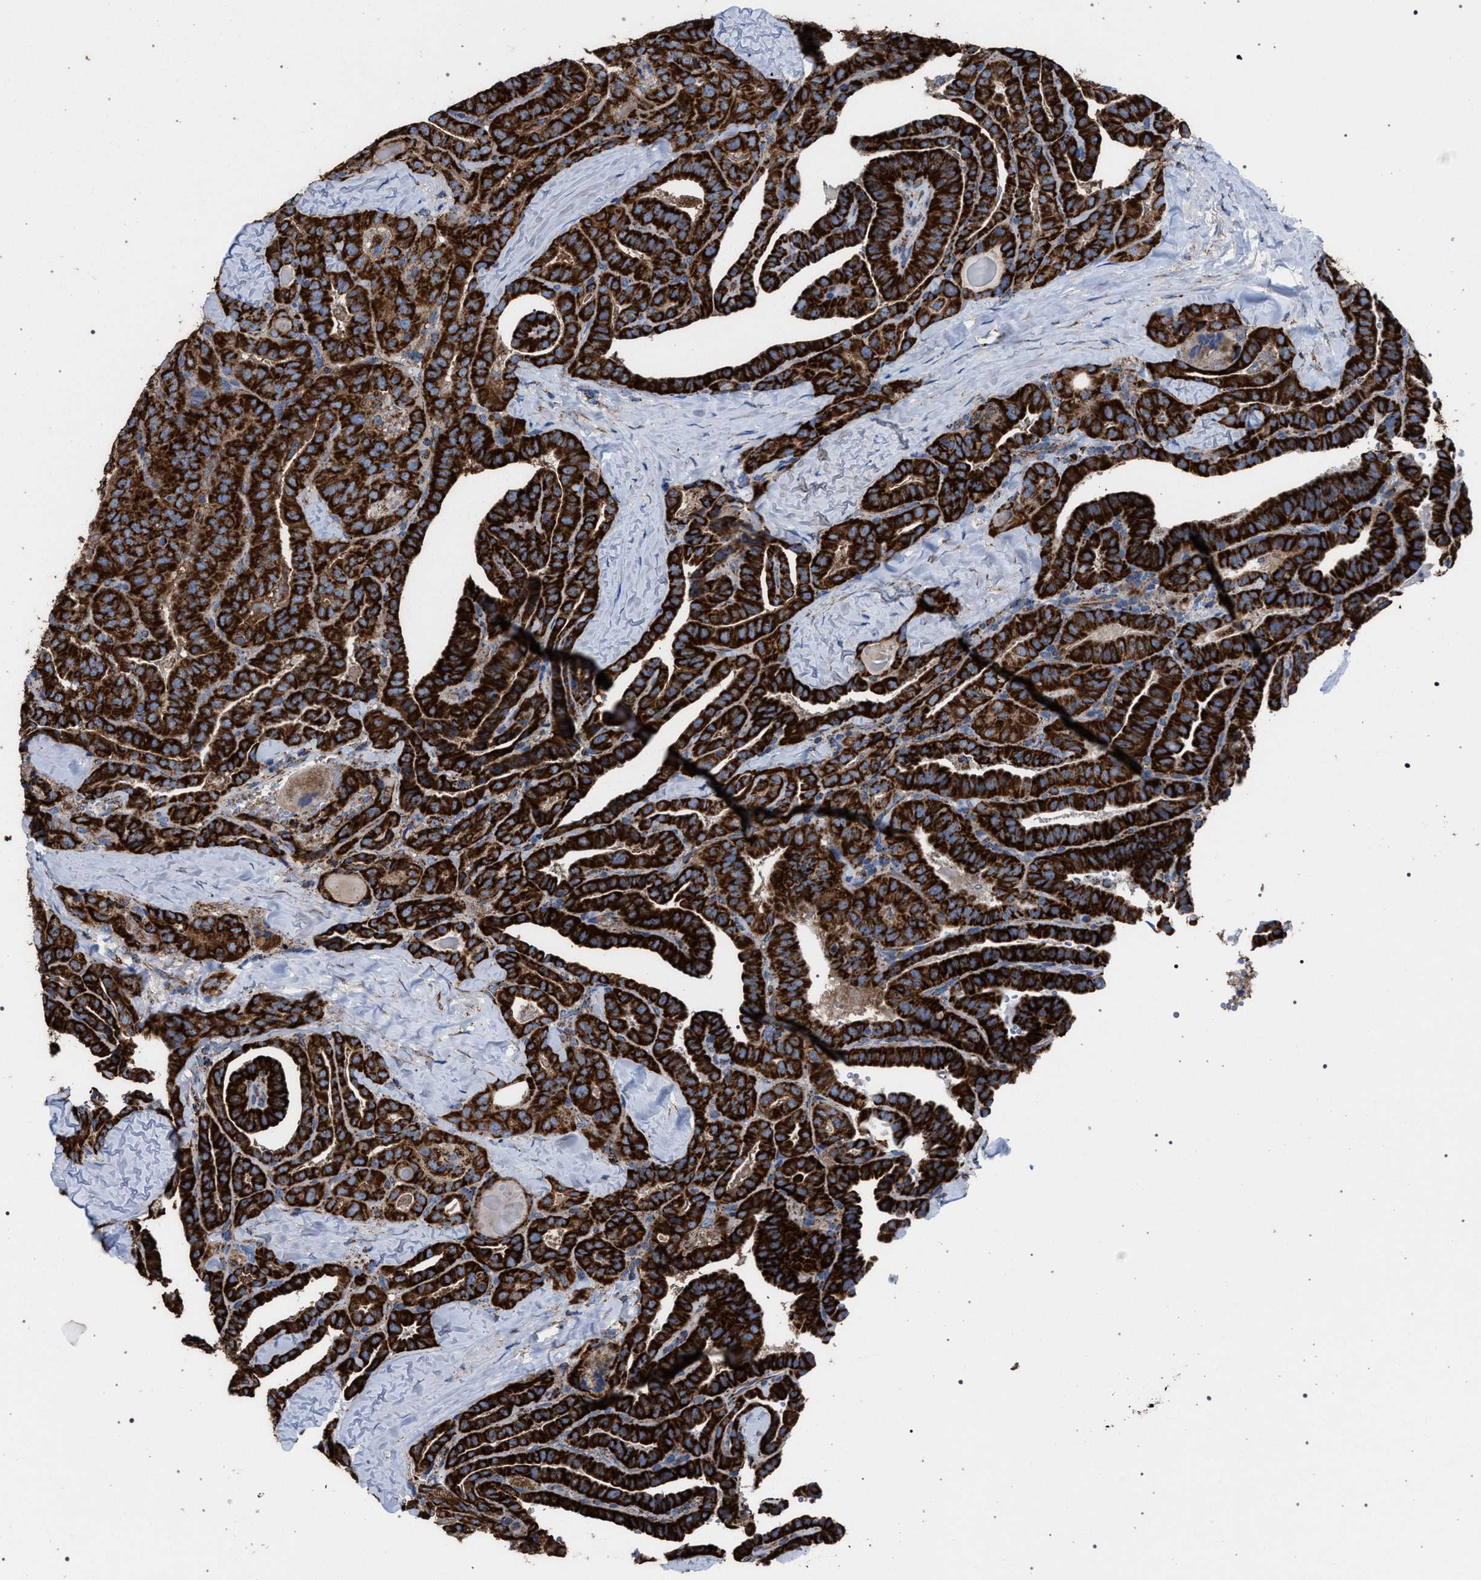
{"staining": {"intensity": "strong", "quantity": ">75%", "location": "cytoplasmic/membranous"}, "tissue": "thyroid cancer", "cell_type": "Tumor cells", "image_type": "cancer", "snomed": [{"axis": "morphology", "description": "Papillary adenocarcinoma, NOS"}, {"axis": "topography", "description": "Thyroid gland"}], "caption": "Thyroid cancer stained for a protein demonstrates strong cytoplasmic/membranous positivity in tumor cells. The staining is performed using DAB brown chromogen to label protein expression. The nuclei are counter-stained blue using hematoxylin.", "gene": "VPS13A", "patient": {"sex": "male", "age": 77}}